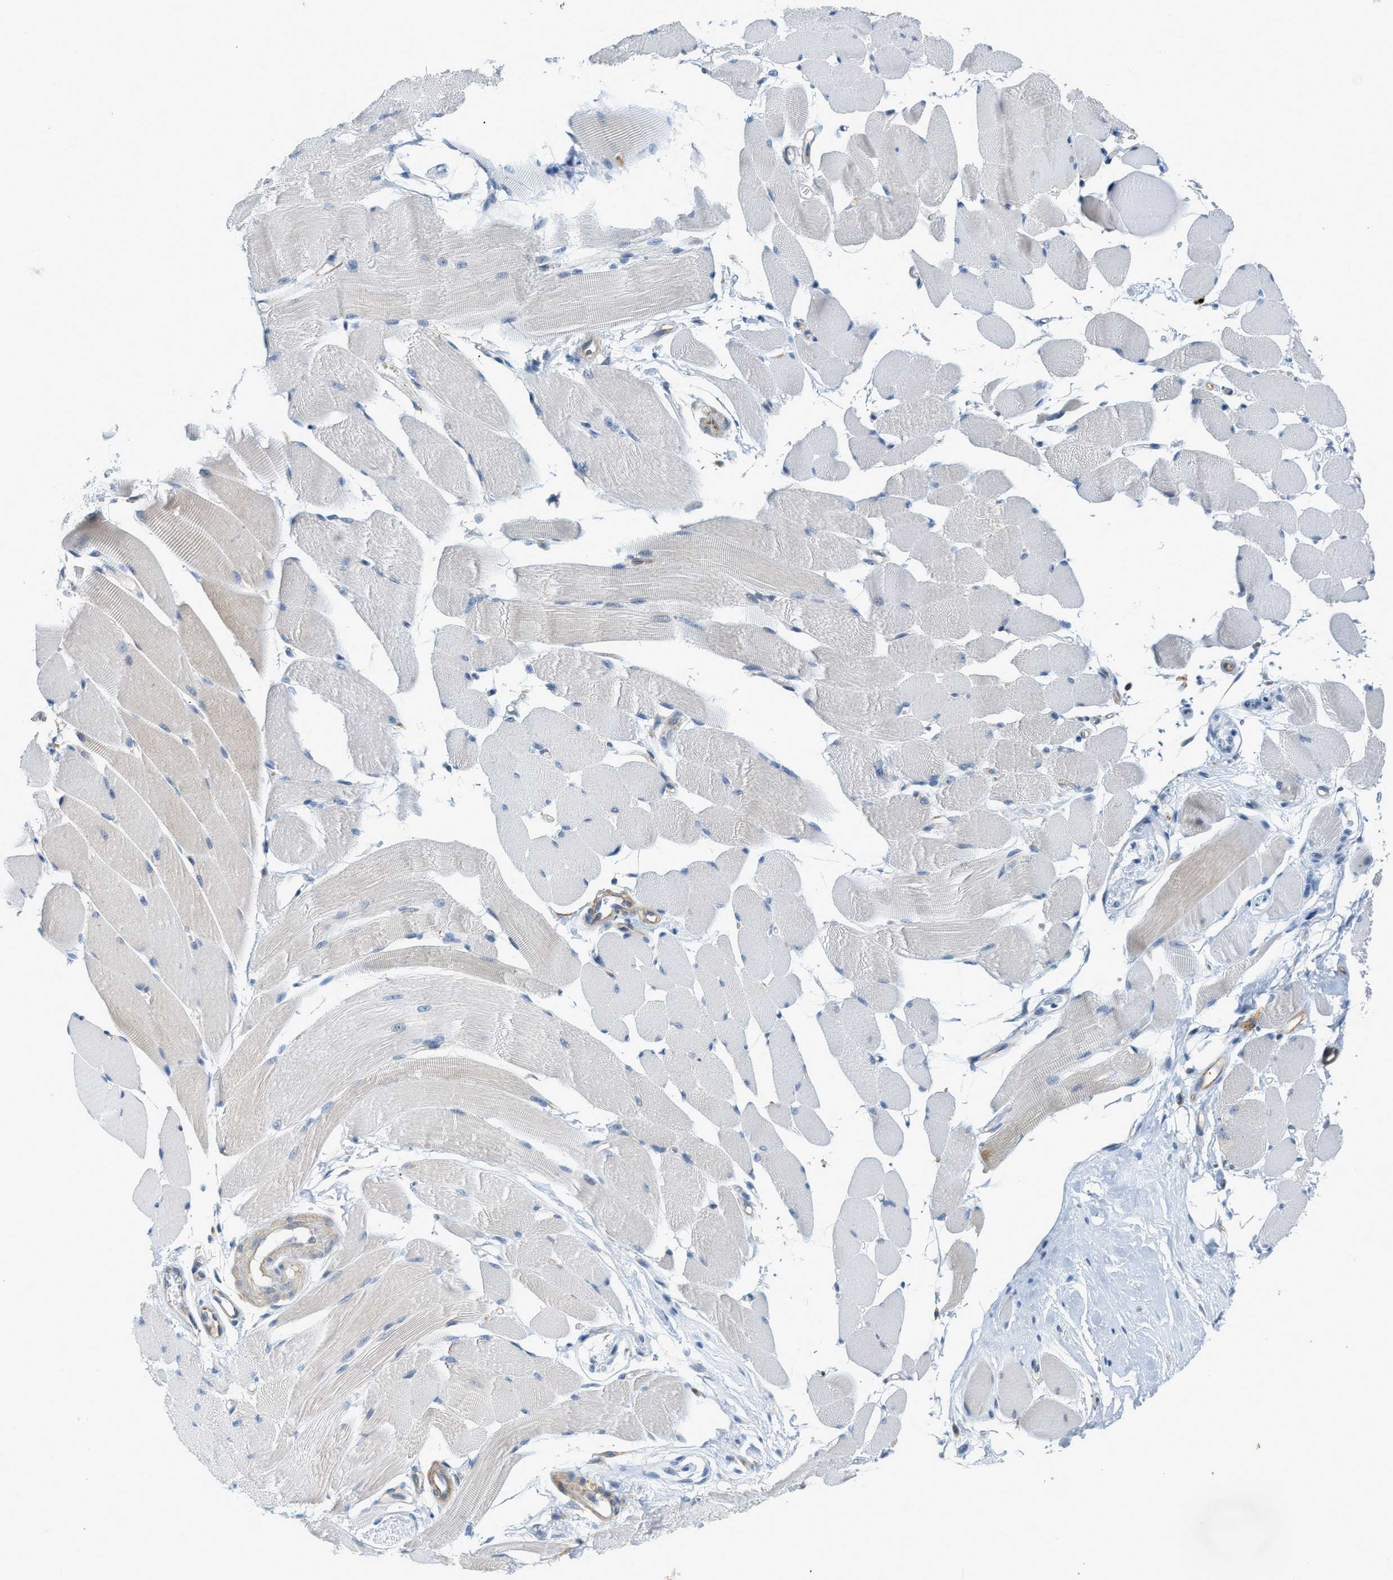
{"staining": {"intensity": "moderate", "quantity": "25%-75%", "location": "cytoplasmic/membranous"}, "tissue": "skeletal muscle", "cell_type": "Myocytes", "image_type": "normal", "snomed": [{"axis": "morphology", "description": "Normal tissue, NOS"}, {"axis": "topography", "description": "Skeletal muscle"}, {"axis": "topography", "description": "Peripheral nerve tissue"}], "caption": "DAB (3,3'-diaminobenzidine) immunohistochemical staining of benign skeletal muscle shows moderate cytoplasmic/membranous protein positivity in about 25%-75% of myocytes. (brown staining indicates protein expression, while blue staining denotes nuclei).", "gene": "KLHDC10", "patient": {"sex": "female", "age": 84}}